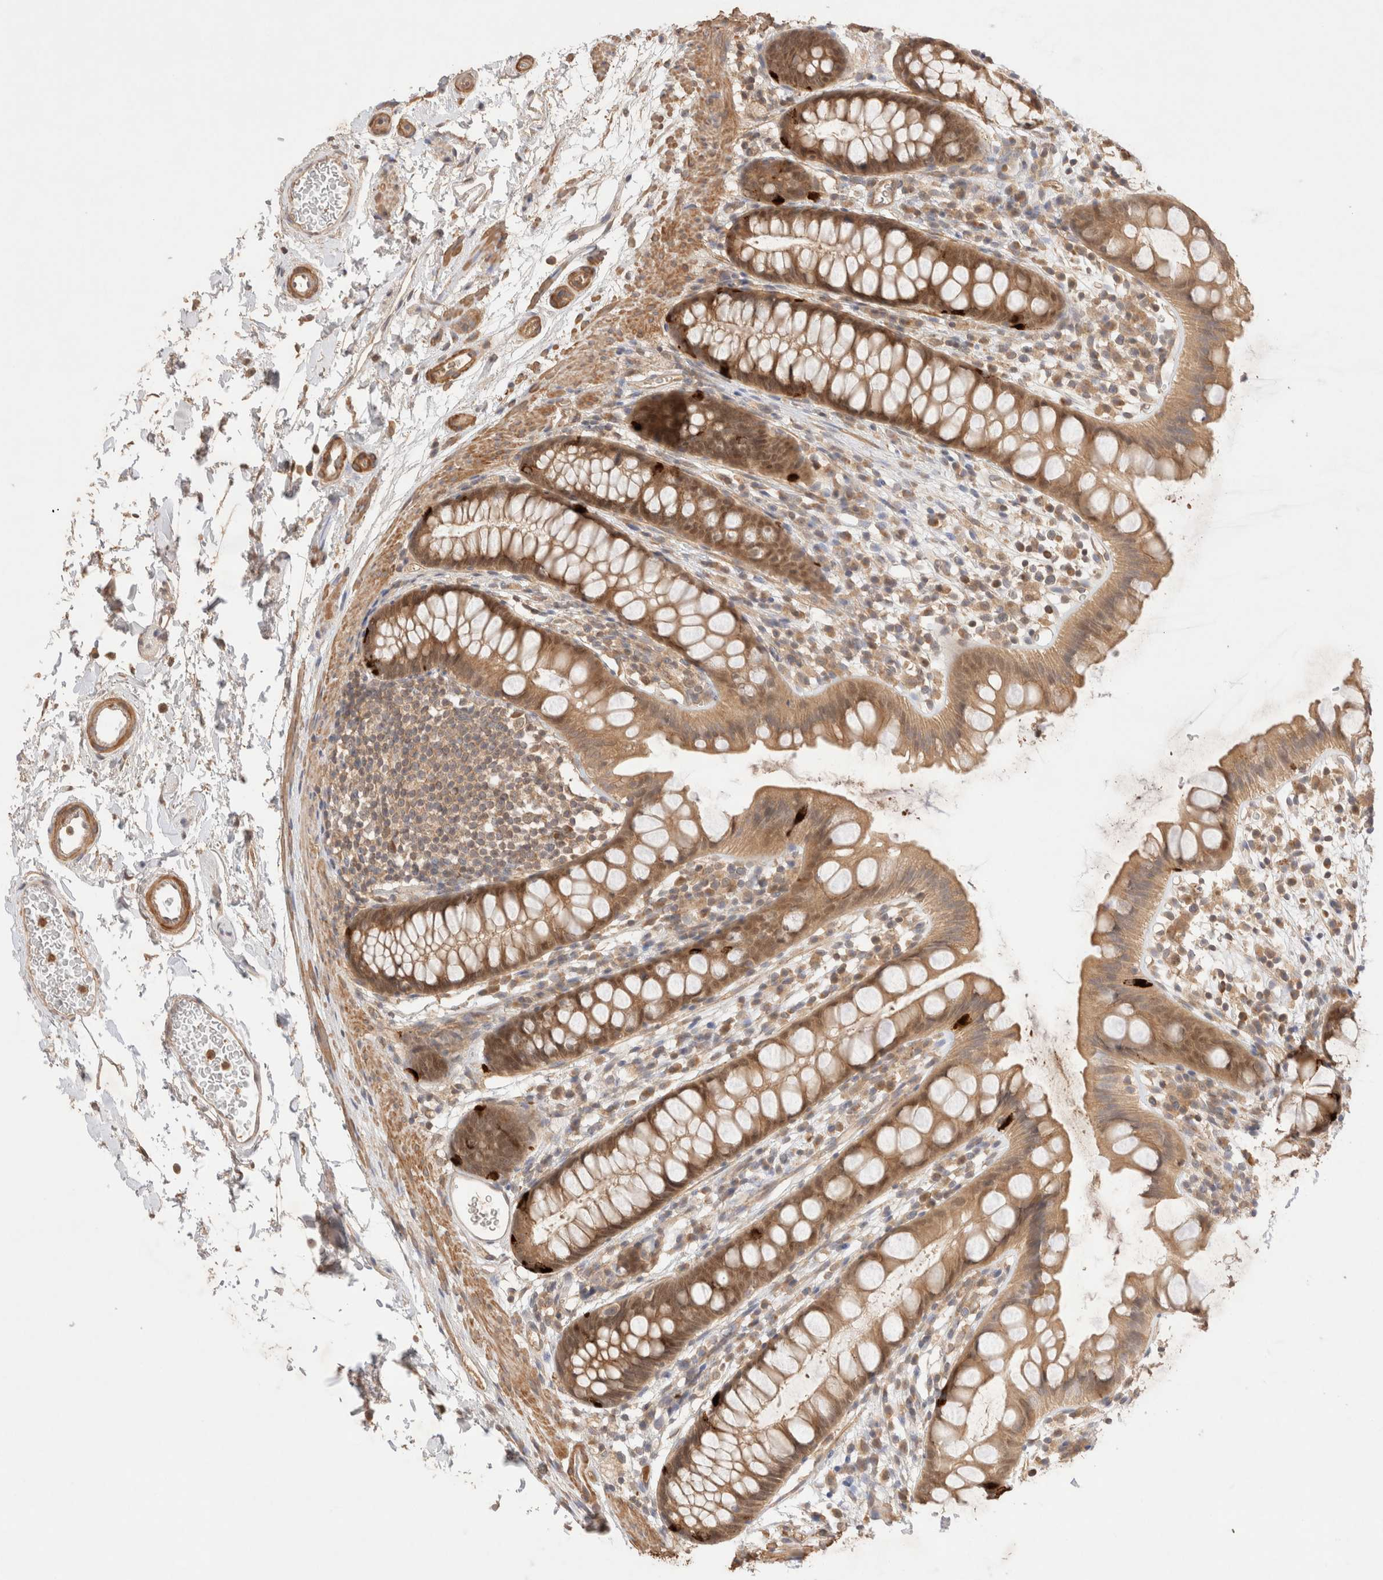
{"staining": {"intensity": "moderate", "quantity": ">75%", "location": "cytoplasmic/membranous"}, "tissue": "rectum", "cell_type": "Glandular cells", "image_type": "normal", "snomed": [{"axis": "morphology", "description": "Normal tissue, NOS"}, {"axis": "topography", "description": "Rectum"}], "caption": "DAB (3,3'-diaminobenzidine) immunohistochemical staining of unremarkable rectum displays moderate cytoplasmic/membranous protein positivity in about >75% of glandular cells. (DAB = brown stain, brightfield microscopy at high magnification).", "gene": "CARNMT1", "patient": {"sex": "female", "age": 65}}